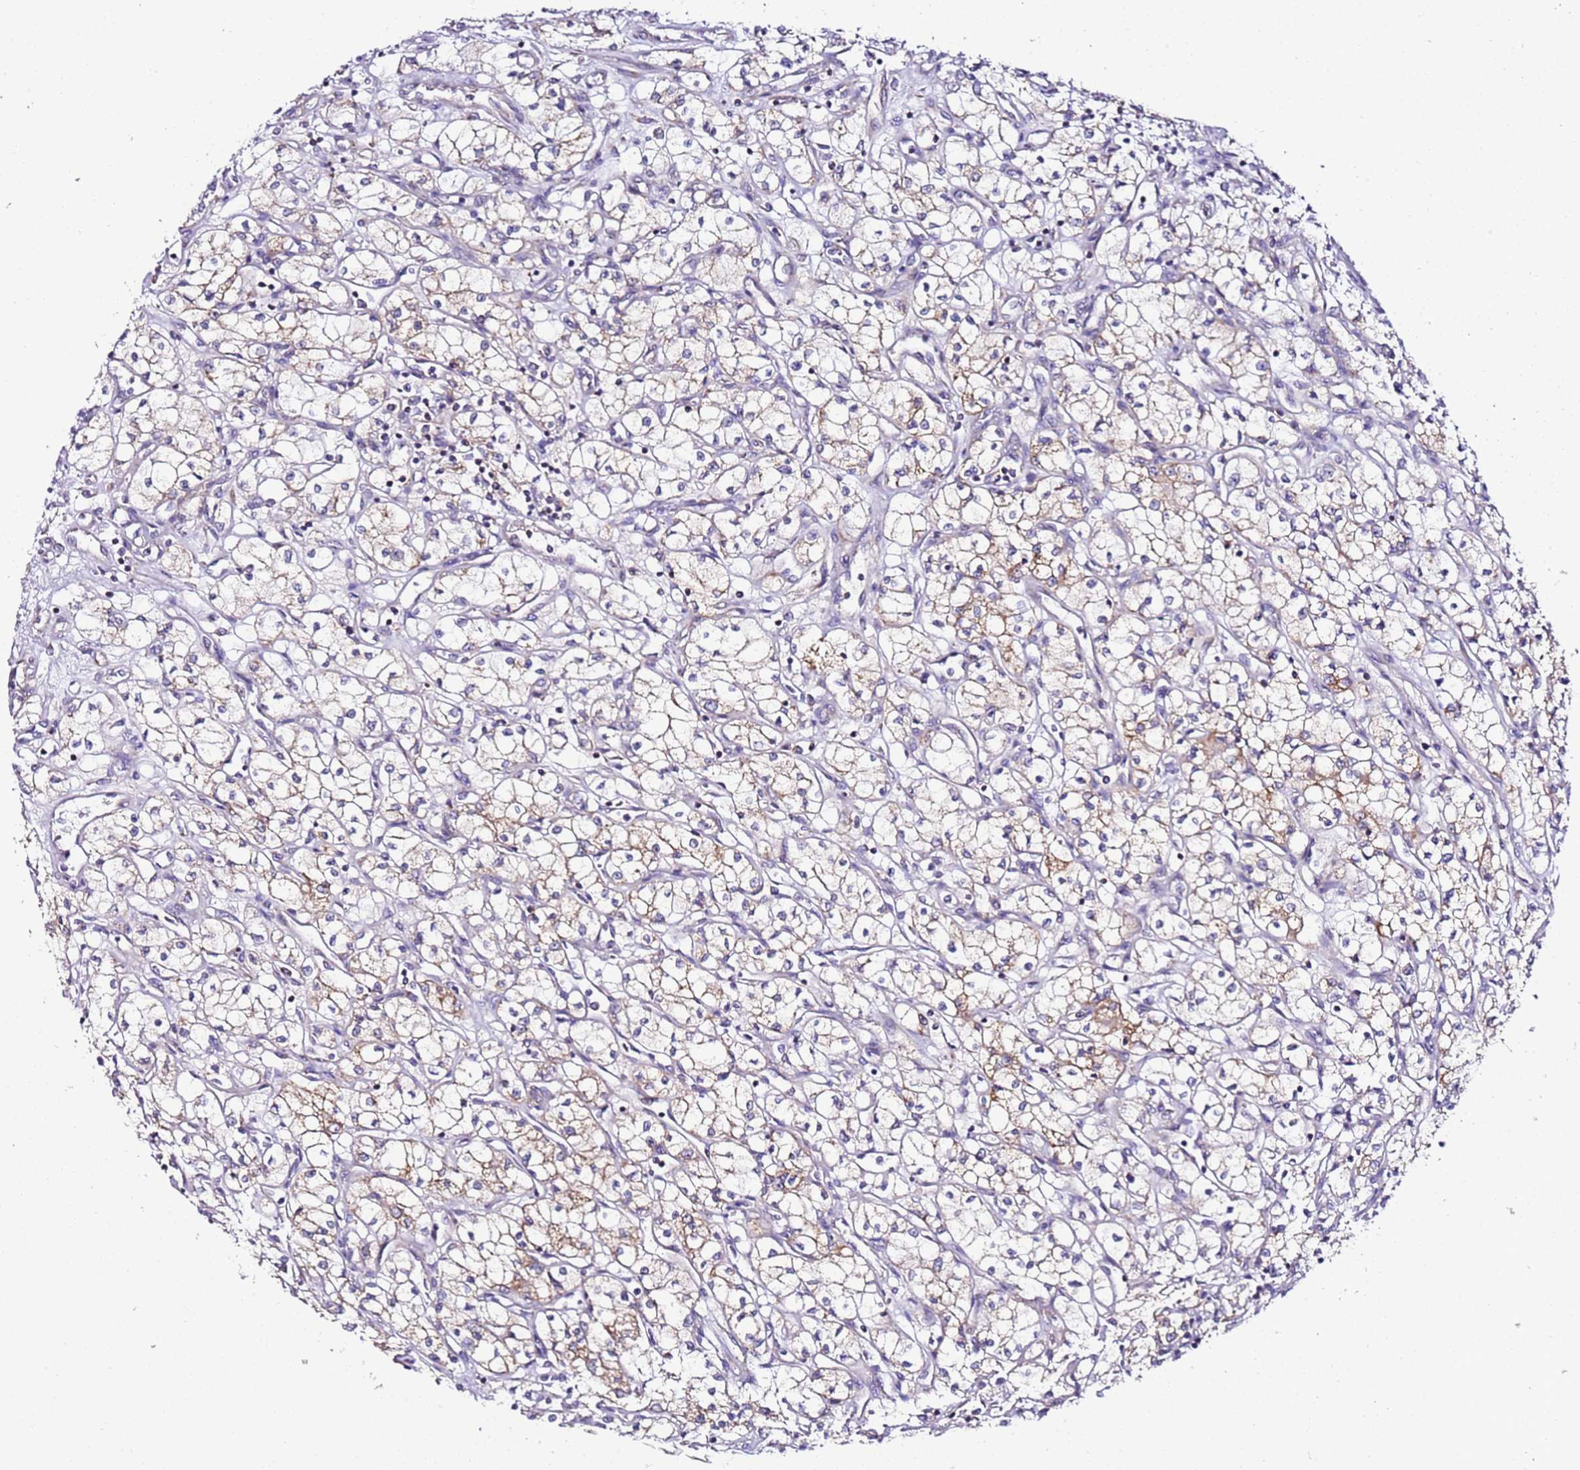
{"staining": {"intensity": "moderate", "quantity": "<25%", "location": "cytoplasmic/membranous"}, "tissue": "renal cancer", "cell_type": "Tumor cells", "image_type": "cancer", "snomed": [{"axis": "morphology", "description": "Adenocarcinoma, NOS"}, {"axis": "topography", "description": "Kidney"}], "caption": "Immunohistochemical staining of renal cancer (adenocarcinoma) displays moderate cytoplasmic/membranous protein expression in about <25% of tumor cells.", "gene": "C19orf12", "patient": {"sex": "male", "age": 59}}